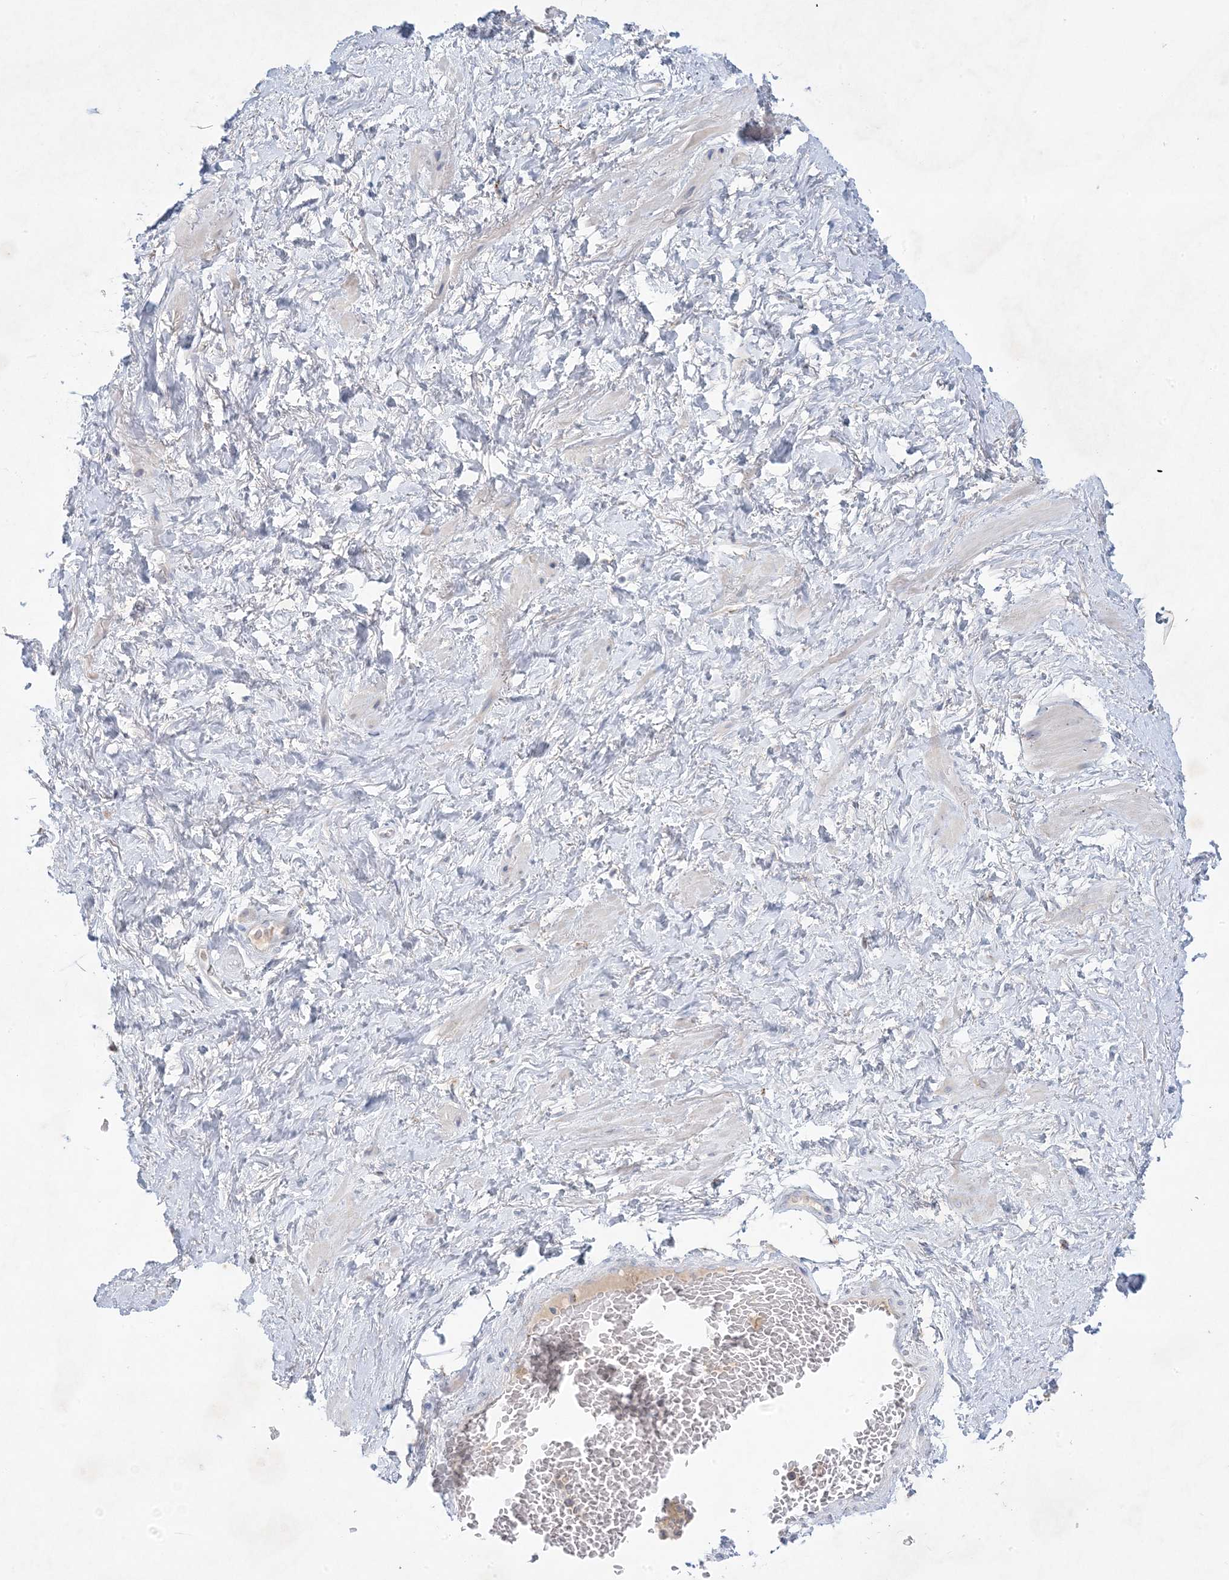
{"staining": {"intensity": "weak", "quantity": ">75%", "location": "cytoplasmic/membranous"}, "tissue": "adipose tissue", "cell_type": "Adipocytes", "image_type": "normal", "snomed": [{"axis": "morphology", "description": "Normal tissue, NOS"}, {"axis": "morphology", "description": "Adenocarcinoma, Low grade"}, {"axis": "topography", "description": "Prostate"}, {"axis": "topography", "description": "Peripheral nerve tissue"}], "caption": "The image shows a brown stain indicating the presence of a protein in the cytoplasmic/membranous of adipocytes in adipose tissue.", "gene": "KCTD6", "patient": {"sex": "male", "age": 63}}